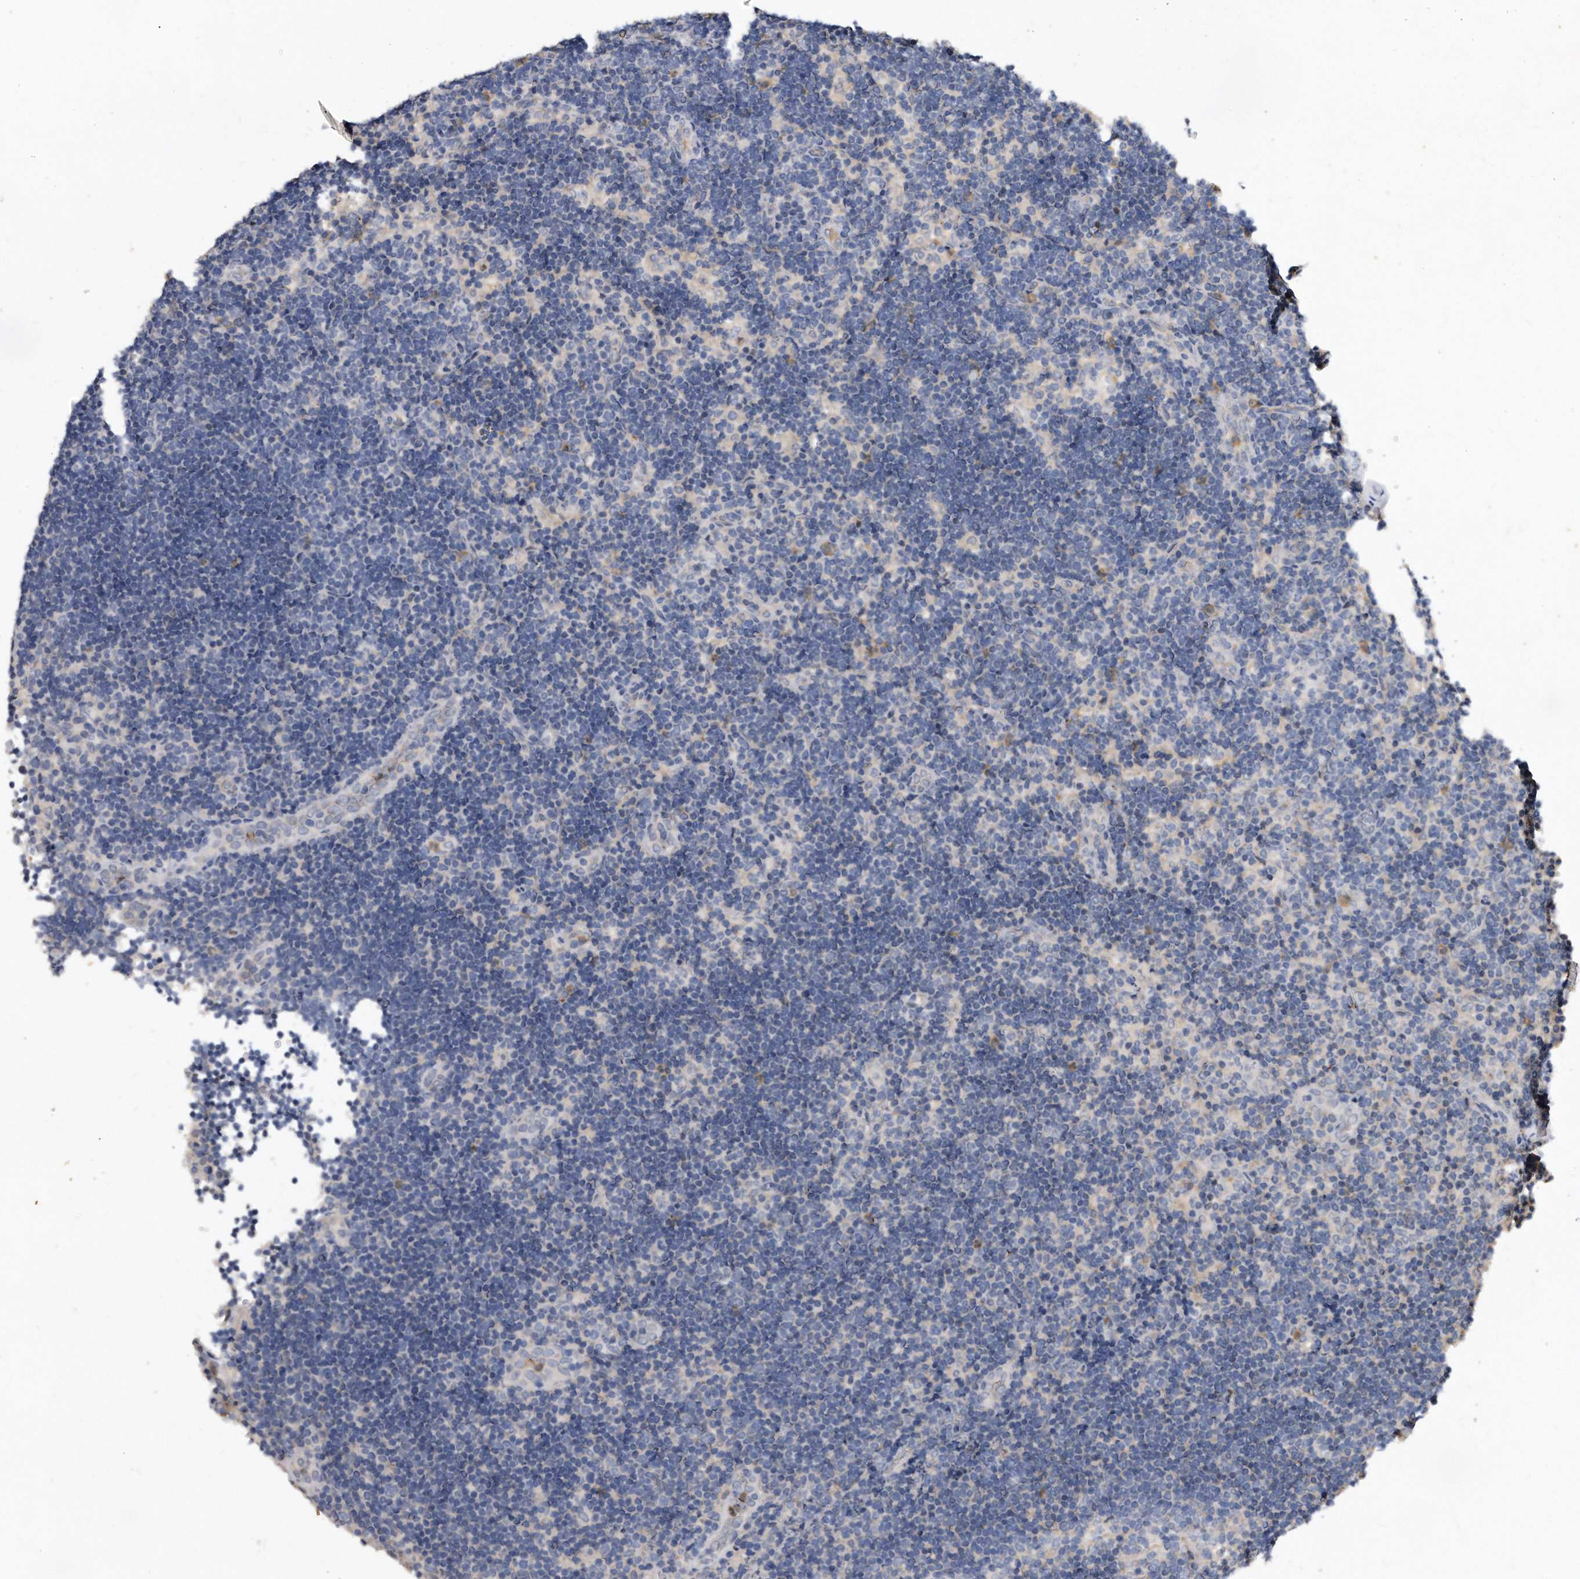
{"staining": {"intensity": "negative", "quantity": "none", "location": "none"}, "tissue": "lymph node", "cell_type": "Germinal center cells", "image_type": "normal", "snomed": [{"axis": "morphology", "description": "Normal tissue, NOS"}, {"axis": "topography", "description": "Lymph node"}], "caption": "Micrograph shows no protein positivity in germinal center cells of benign lymph node. (Immunohistochemistry, brightfield microscopy, high magnification).", "gene": "HOMER3", "patient": {"sex": "female", "age": 22}}